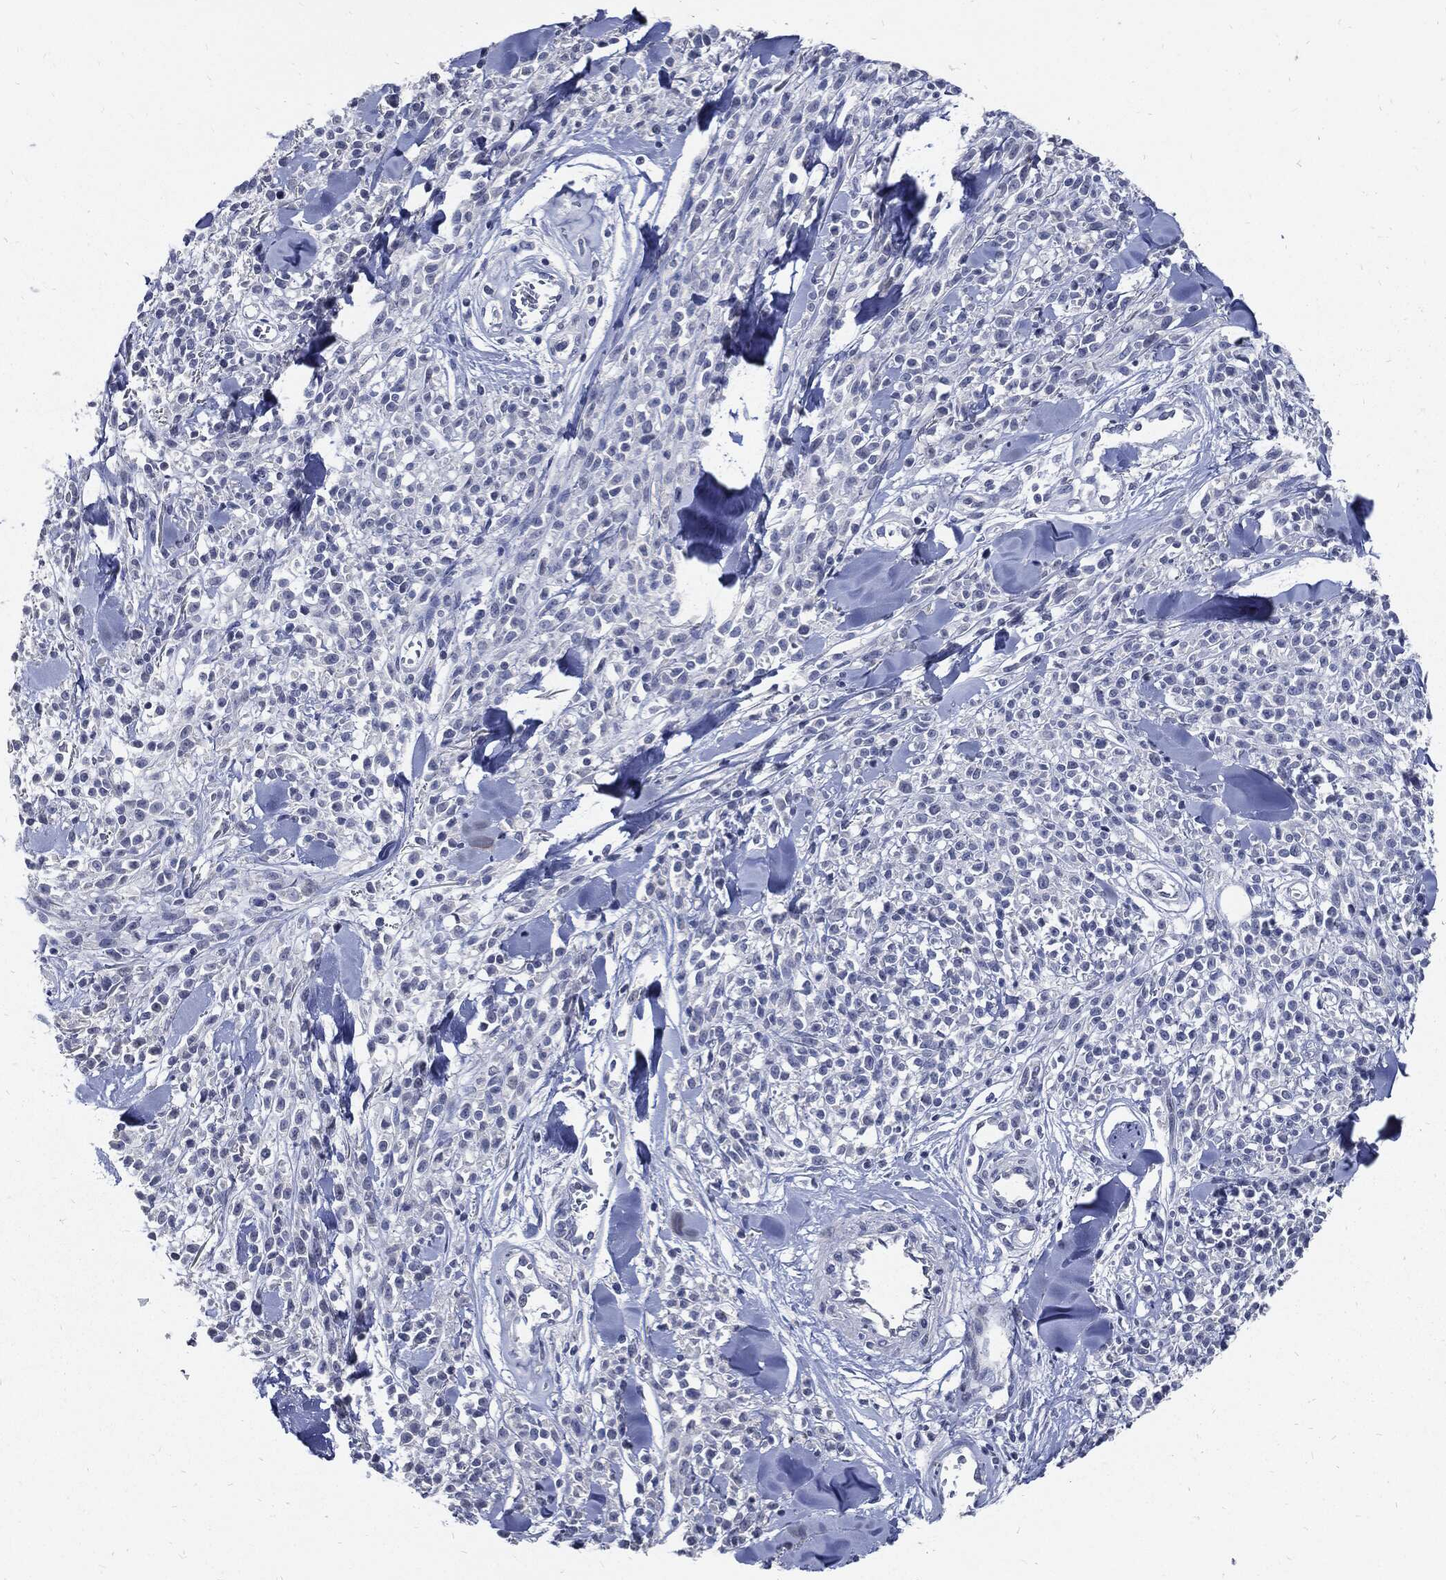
{"staining": {"intensity": "negative", "quantity": "none", "location": "none"}, "tissue": "melanoma", "cell_type": "Tumor cells", "image_type": "cancer", "snomed": [{"axis": "morphology", "description": "Malignant melanoma, NOS"}, {"axis": "topography", "description": "Skin"}, {"axis": "topography", "description": "Skin of trunk"}], "caption": "Immunohistochemistry (IHC) histopathology image of neoplastic tissue: melanoma stained with DAB demonstrates no significant protein expression in tumor cells.", "gene": "NBN", "patient": {"sex": "male", "age": 74}}